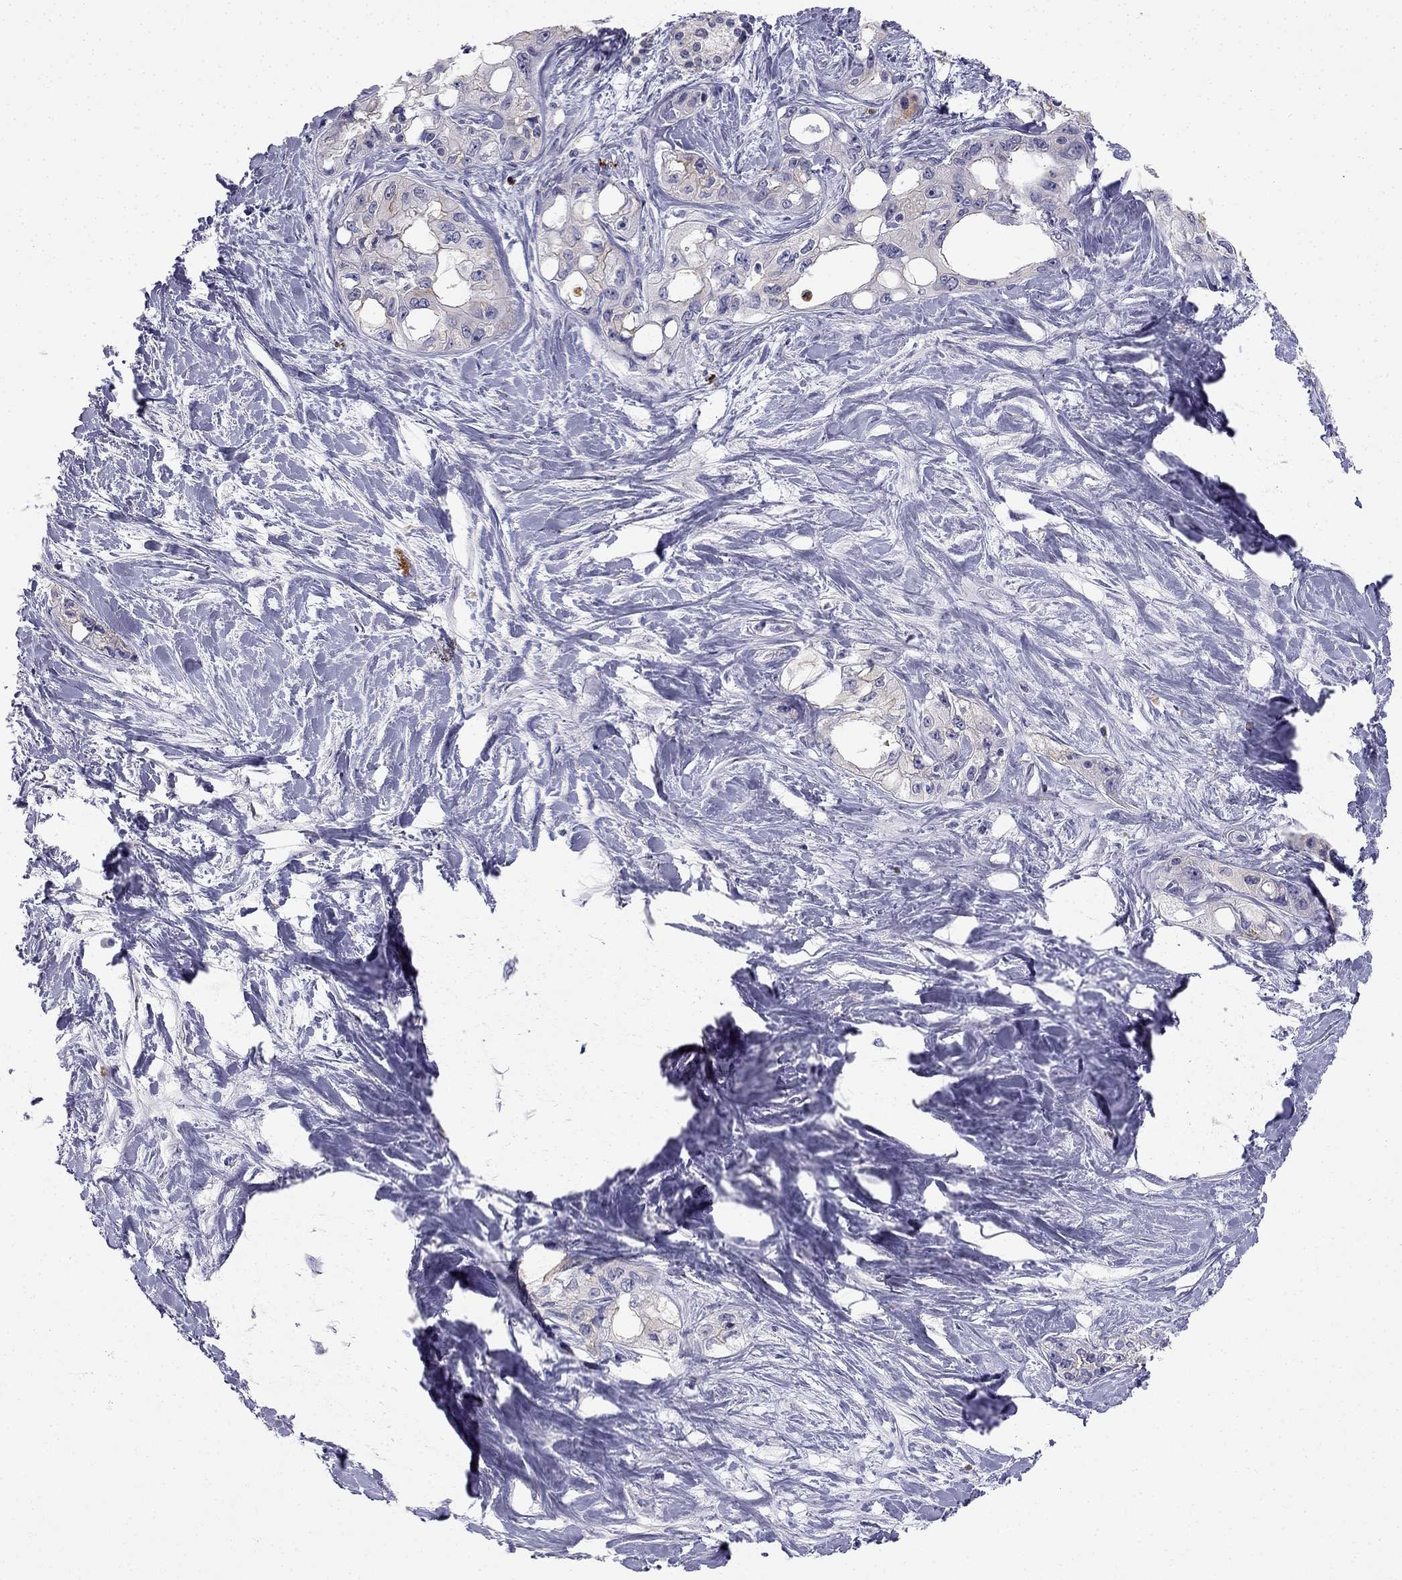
{"staining": {"intensity": "negative", "quantity": "none", "location": "none"}, "tissue": "pancreatic cancer", "cell_type": "Tumor cells", "image_type": "cancer", "snomed": [{"axis": "morphology", "description": "Adenocarcinoma, NOS"}, {"axis": "topography", "description": "Pancreas"}], "caption": "Human pancreatic adenocarcinoma stained for a protein using immunohistochemistry (IHC) exhibits no expression in tumor cells.", "gene": "C16orf89", "patient": {"sex": "female", "age": 50}}